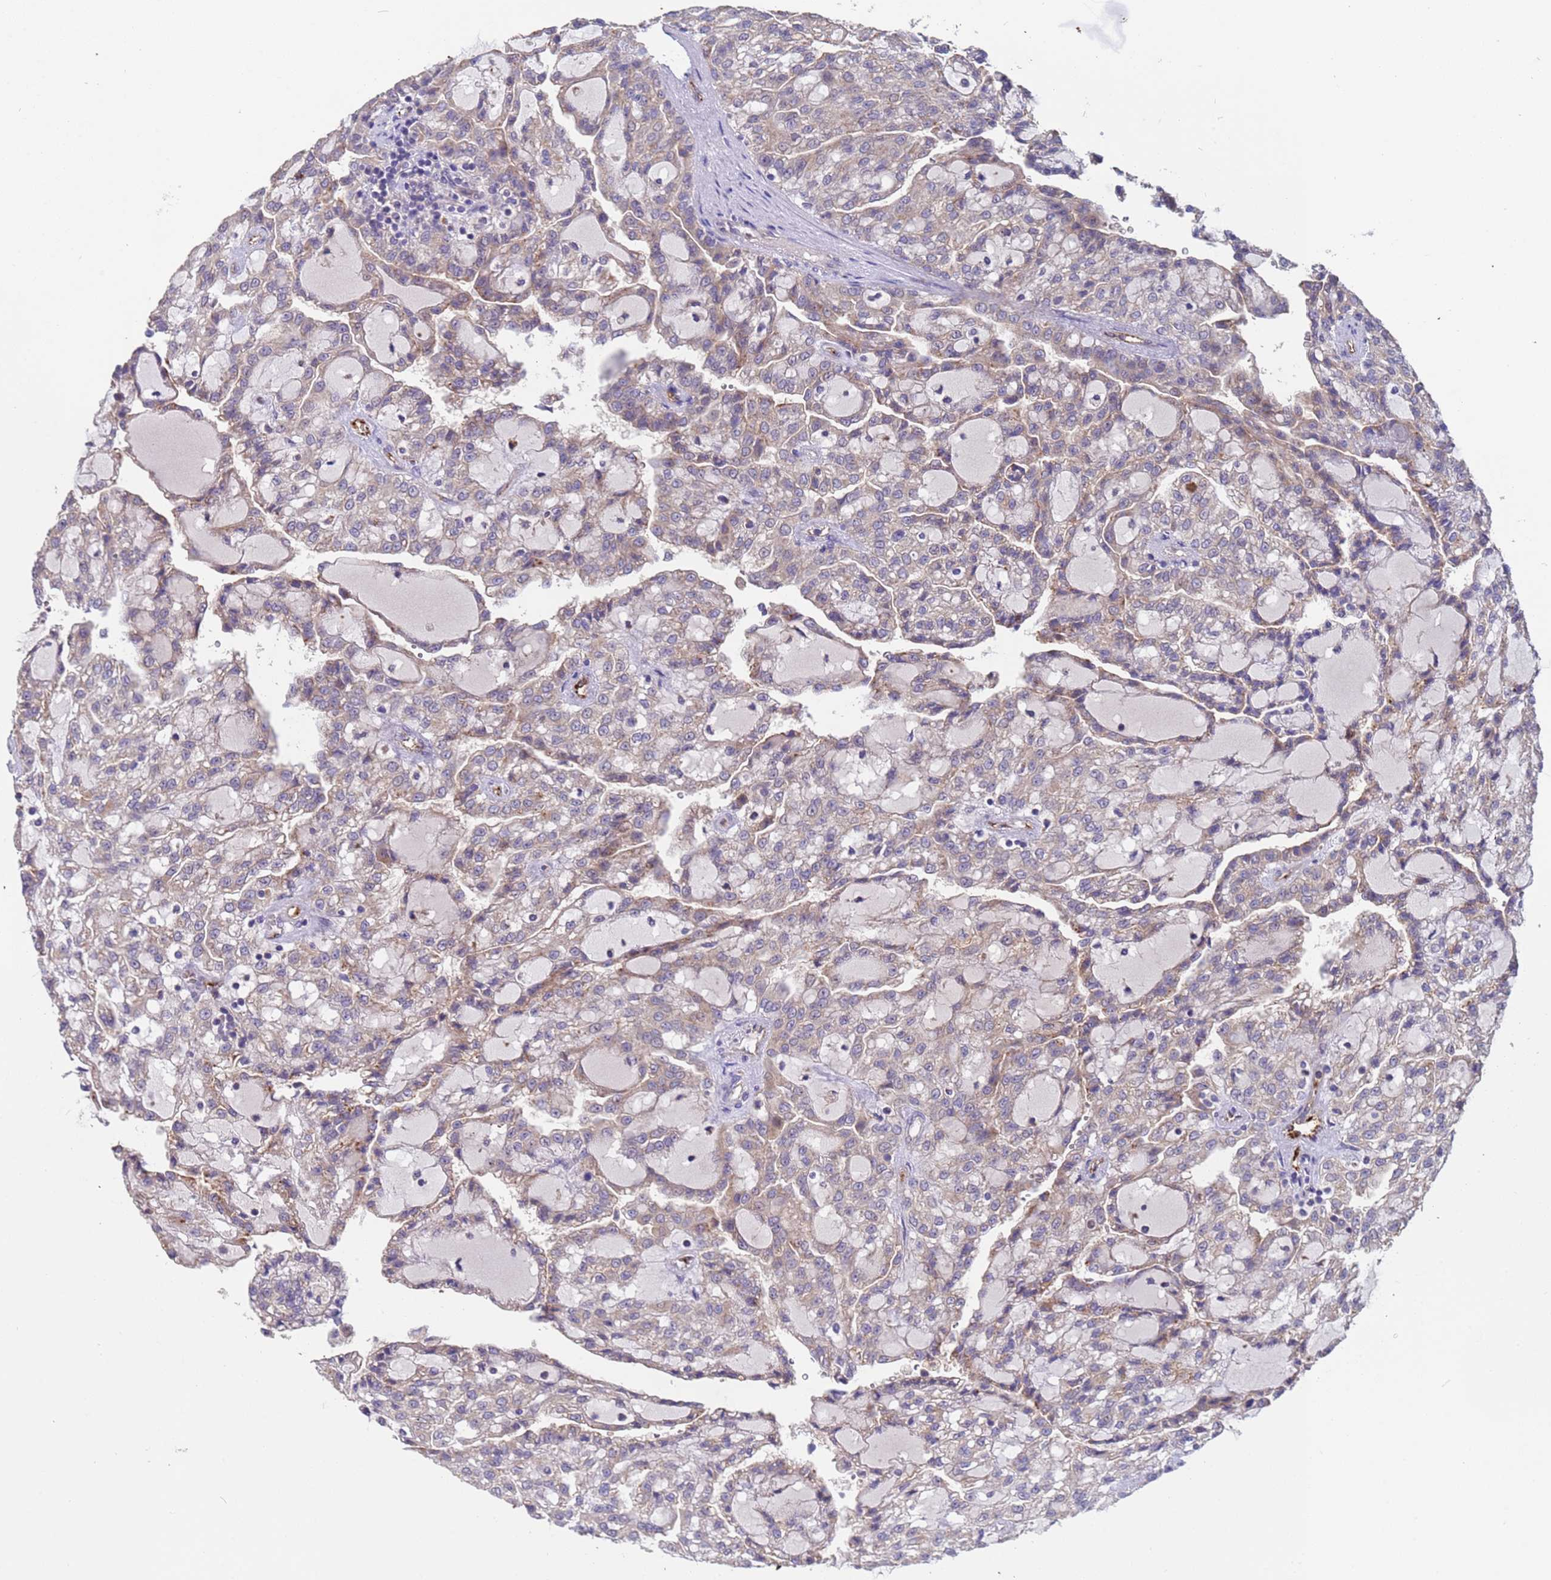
{"staining": {"intensity": "weak", "quantity": "25%-75%", "location": "cytoplasmic/membranous"}, "tissue": "renal cancer", "cell_type": "Tumor cells", "image_type": "cancer", "snomed": [{"axis": "morphology", "description": "Adenocarcinoma, NOS"}, {"axis": "topography", "description": "Kidney"}], "caption": "IHC photomicrograph of human adenocarcinoma (renal) stained for a protein (brown), which shows low levels of weak cytoplasmic/membranous expression in approximately 25%-75% of tumor cells.", "gene": "ZNF248", "patient": {"sex": "male", "age": 63}}